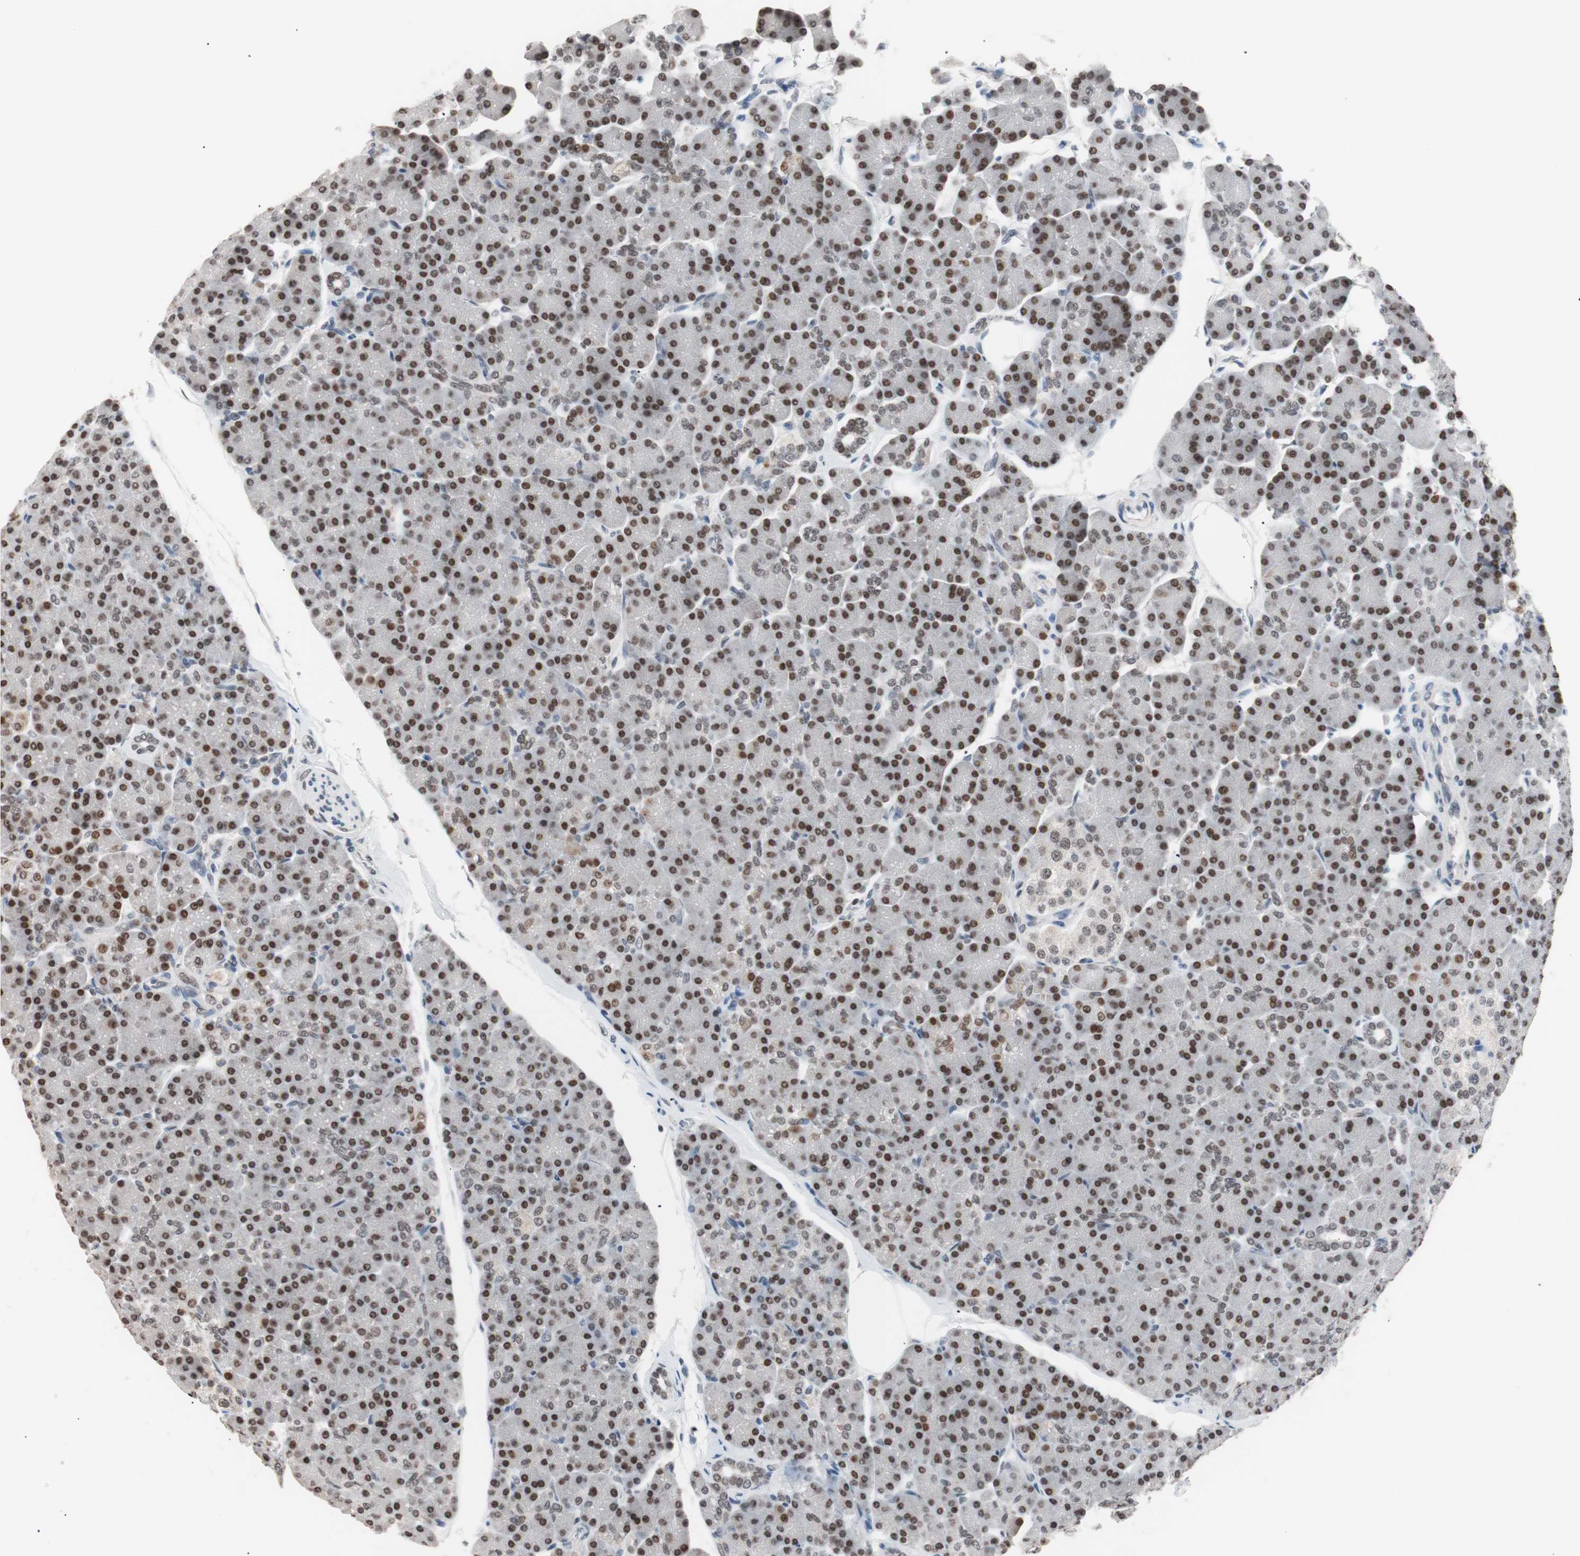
{"staining": {"intensity": "strong", "quantity": ">75%", "location": "nuclear"}, "tissue": "pancreas", "cell_type": "Exocrine glandular cells", "image_type": "normal", "snomed": [{"axis": "morphology", "description": "Normal tissue, NOS"}, {"axis": "topography", "description": "Pancreas"}], "caption": "A histopathology image showing strong nuclear expression in about >75% of exocrine glandular cells in normal pancreas, as visualized by brown immunohistochemical staining.", "gene": "LIG3", "patient": {"sex": "female", "age": 43}}